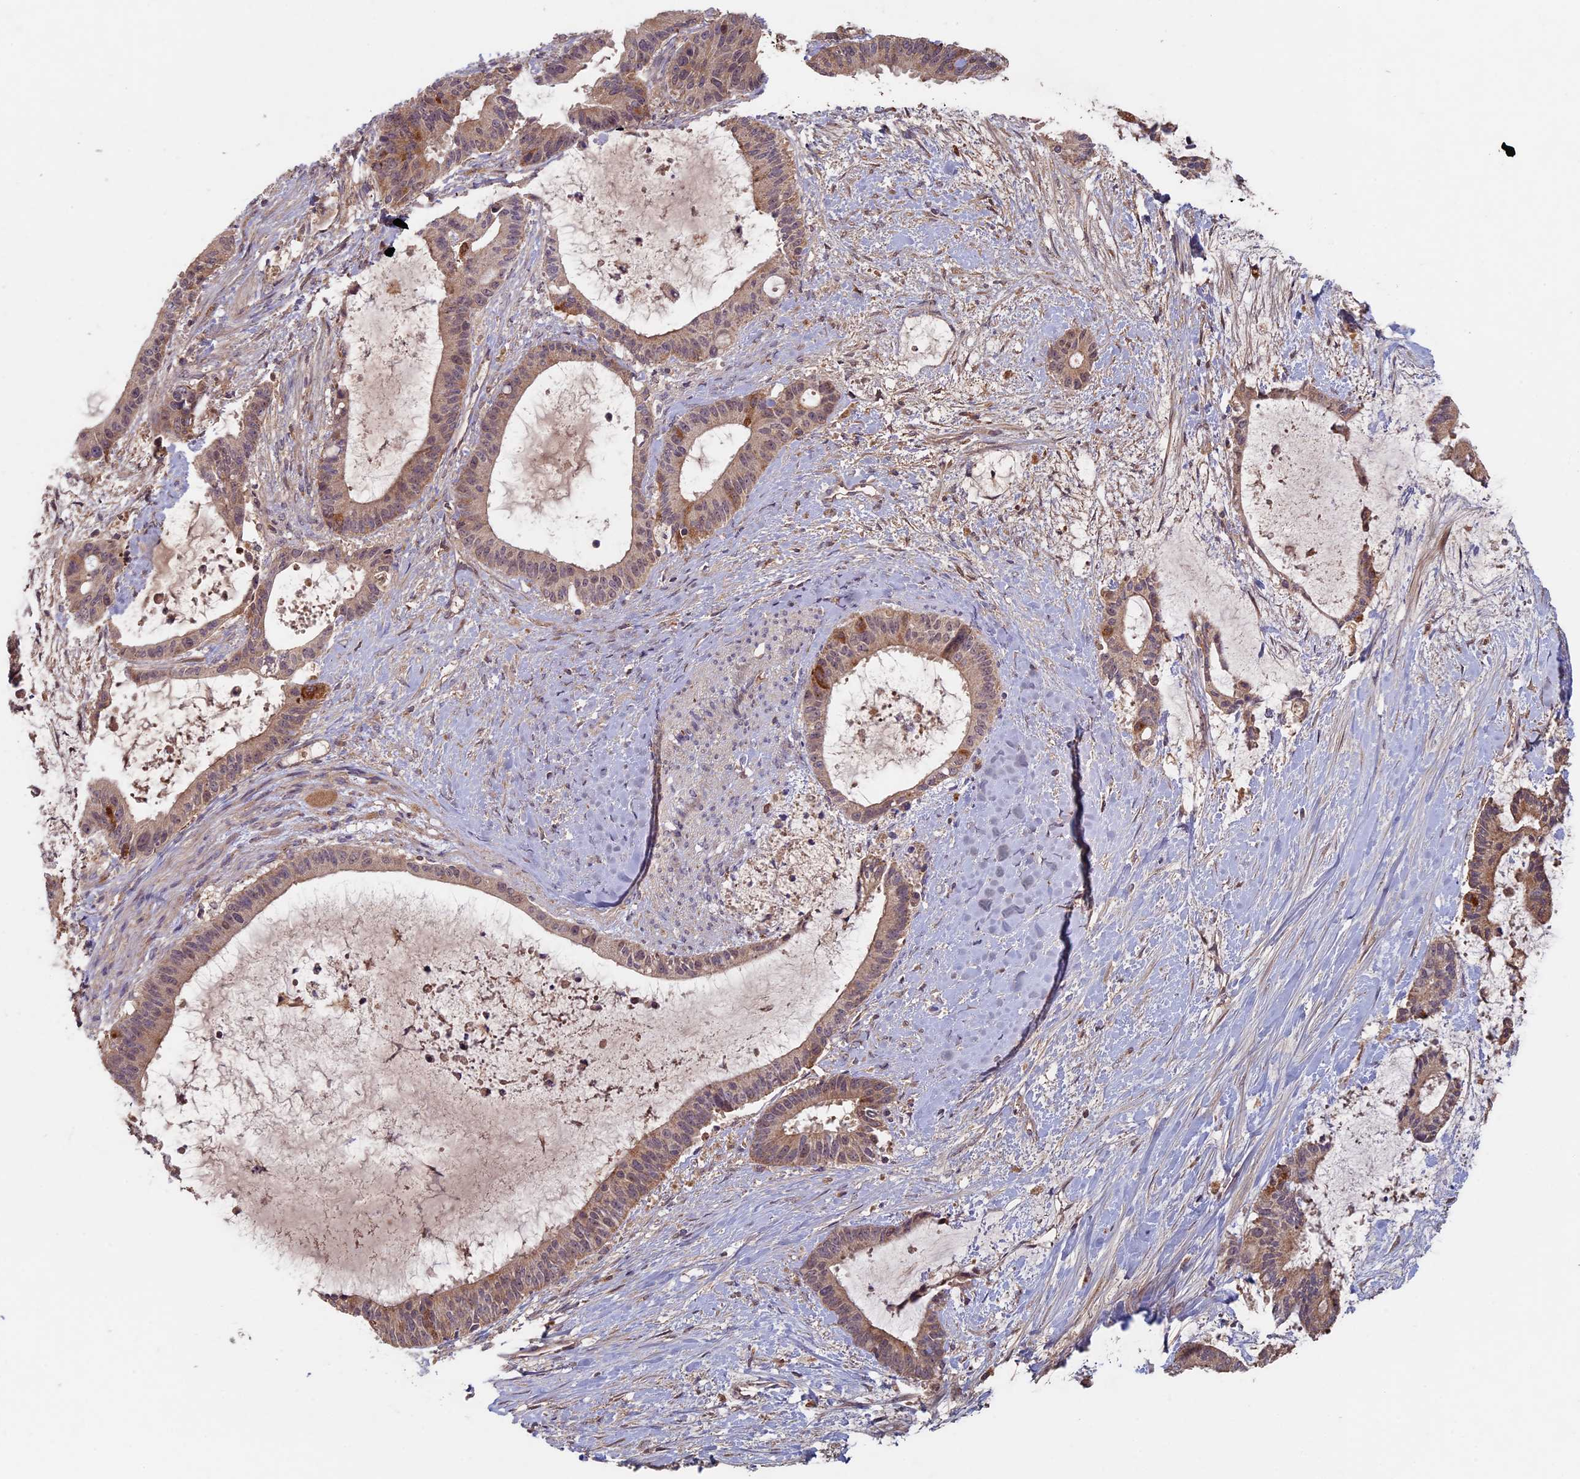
{"staining": {"intensity": "moderate", "quantity": "25%-75%", "location": "cytoplasmic/membranous"}, "tissue": "liver cancer", "cell_type": "Tumor cells", "image_type": "cancer", "snomed": [{"axis": "morphology", "description": "Normal tissue, NOS"}, {"axis": "morphology", "description": "Cholangiocarcinoma"}, {"axis": "topography", "description": "Liver"}, {"axis": "topography", "description": "Peripheral nerve tissue"}], "caption": "Immunohistochemistry (IHC) image of liver cancer stained for a protein (brown), which demonstrates medium levels of moderate cytoplasmic/membranous staining in approximately 25%-75% of tumor cells.", "gene": "RCCD1", "patient": {"sex": "female", "age": 73}}